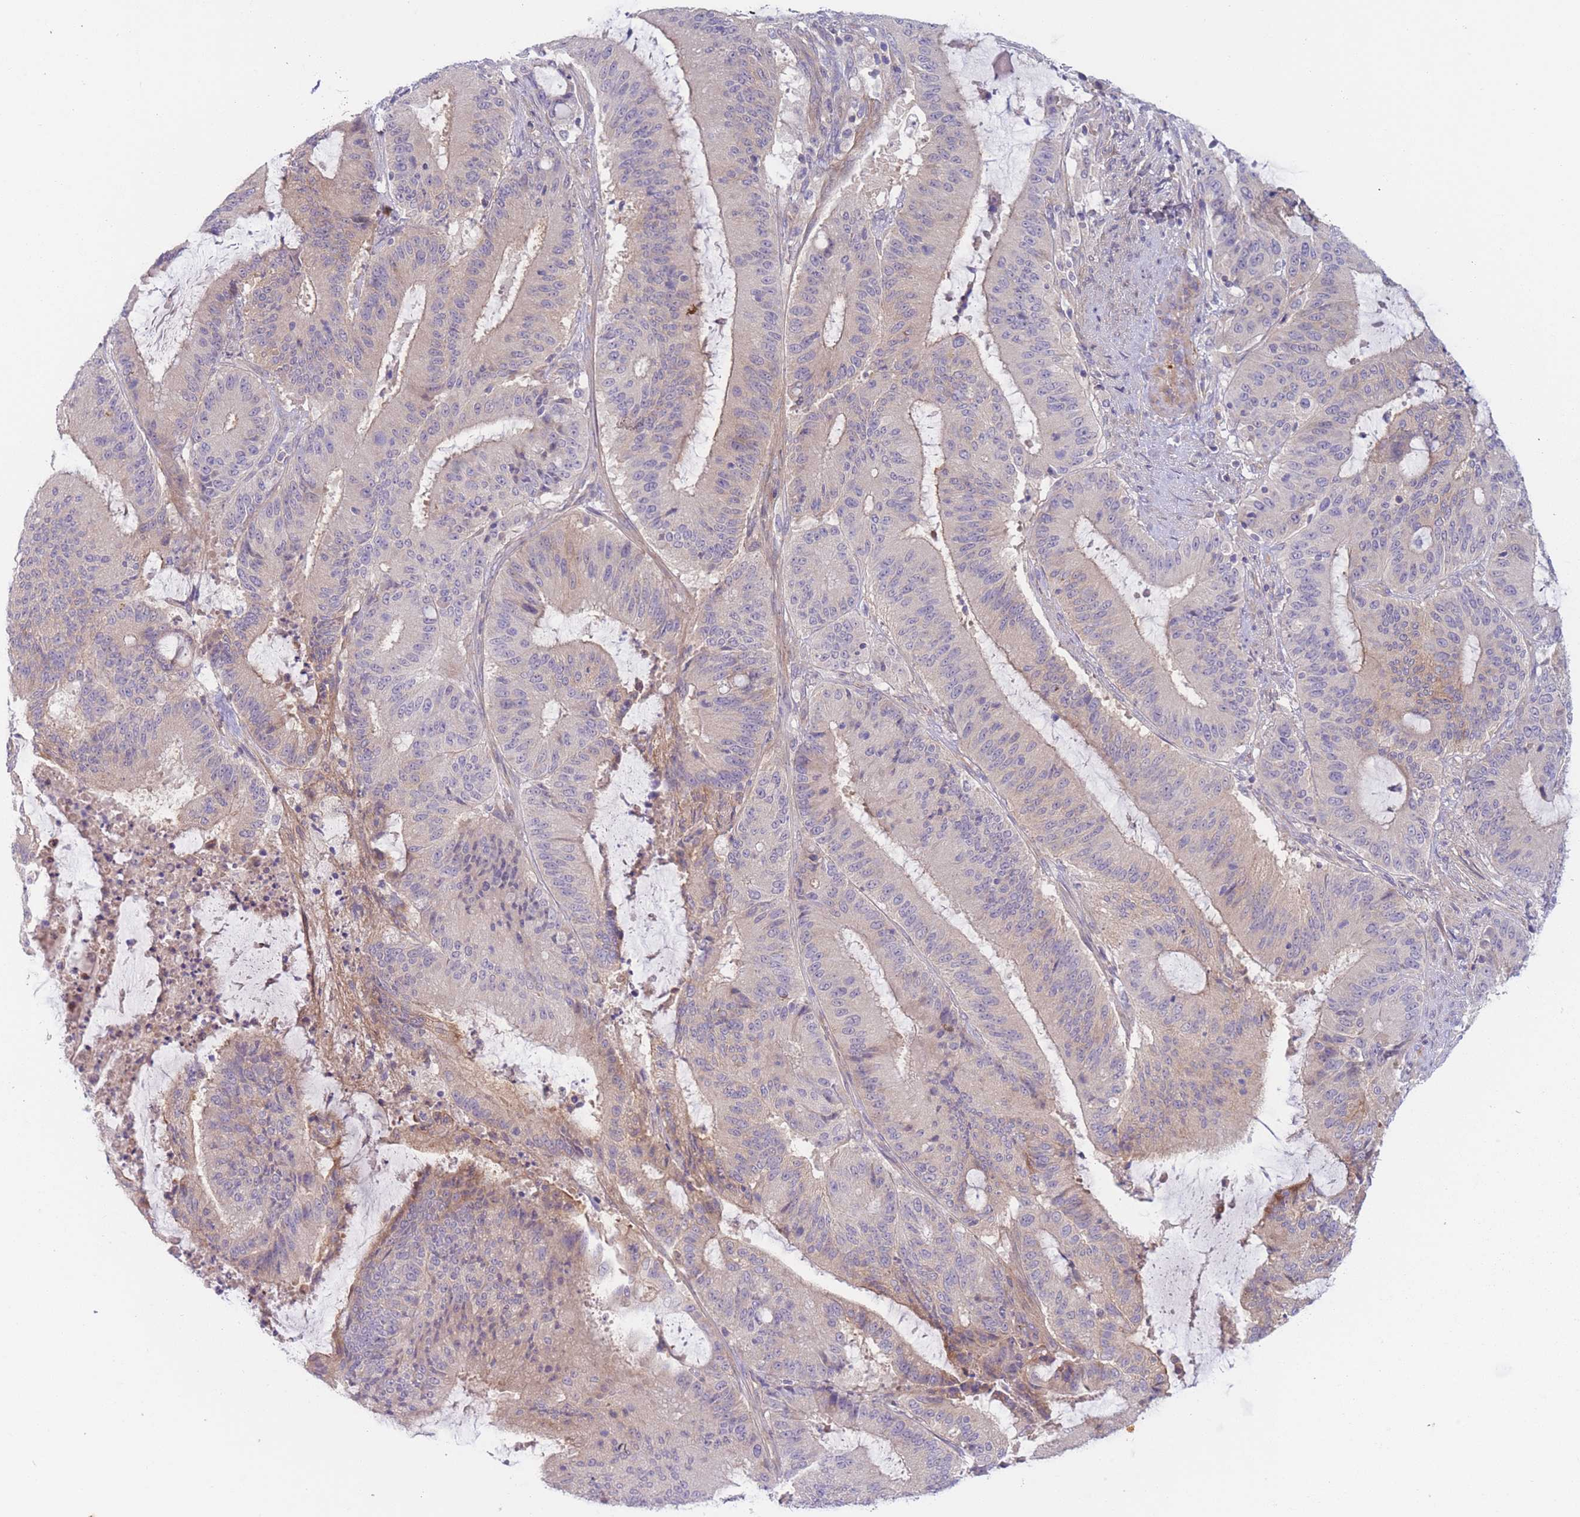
{"staining": {"intensity": "moderate", "quantity": "<25%", "location": "cytoplasmic/membranous"}, "tissue": "liver cancer", "cell_type": "Tumor cells", "image_type": "cancer", "snomed": [{"axis": "morphology", "description": "Normal tissue, NOS"}, {"axis": "morphology", "description": "Cholangiocarcinoma"}, {"axis": "topography", "description": "Liver"}, {"axis": "topography", "description": "Peripheral nerve tissue"}], "caption": "This histopathology image demonstrates immunohistochemistry (IHC) staining of liver cancer (cholangiocarcinoma), with low moderate cytoplasmic/membranous positivity in about <25% of tumor cells.", "gene": "WDR93", "patient": {"sex": "female", "age": 73}}